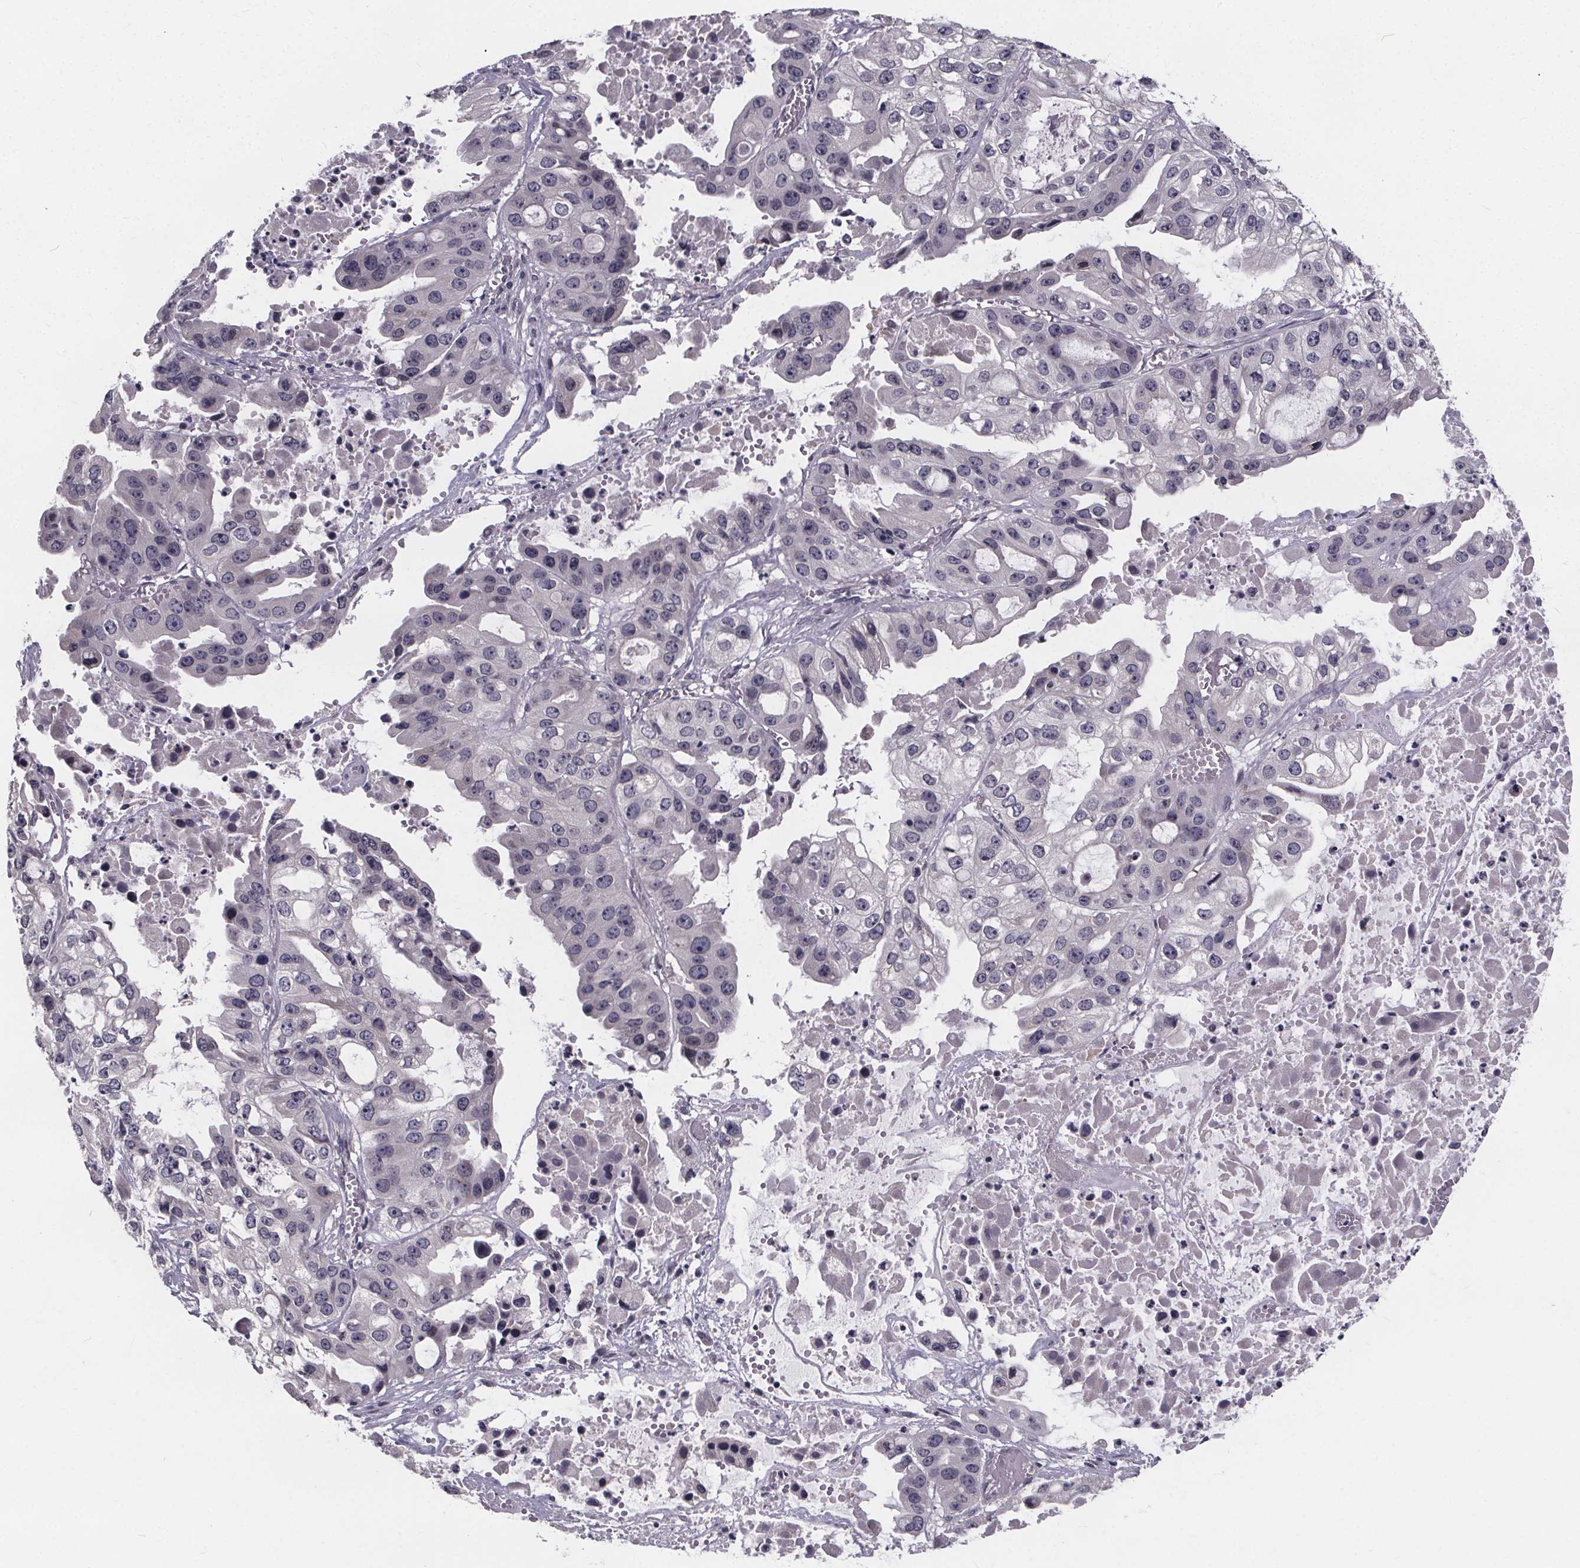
{"staining": {"intensity": "negative", "quantity": "none", "location": "none"}, "tissue": "ovarian cancer", "cell_type": "Tumor cells", "image_type": "cancer", "snomed": [{"axis": "morphology", "description": "Cystadenocarcinoma, serous, NOS"}, {"axis": "topography", "description": "Ovary"}], "caption": "Tumor cells show no significant staining in serous cystadenocarcinoma (ovarian).", "gene": "FAM181B", "patient": {"sex": "female", "age": 56}}